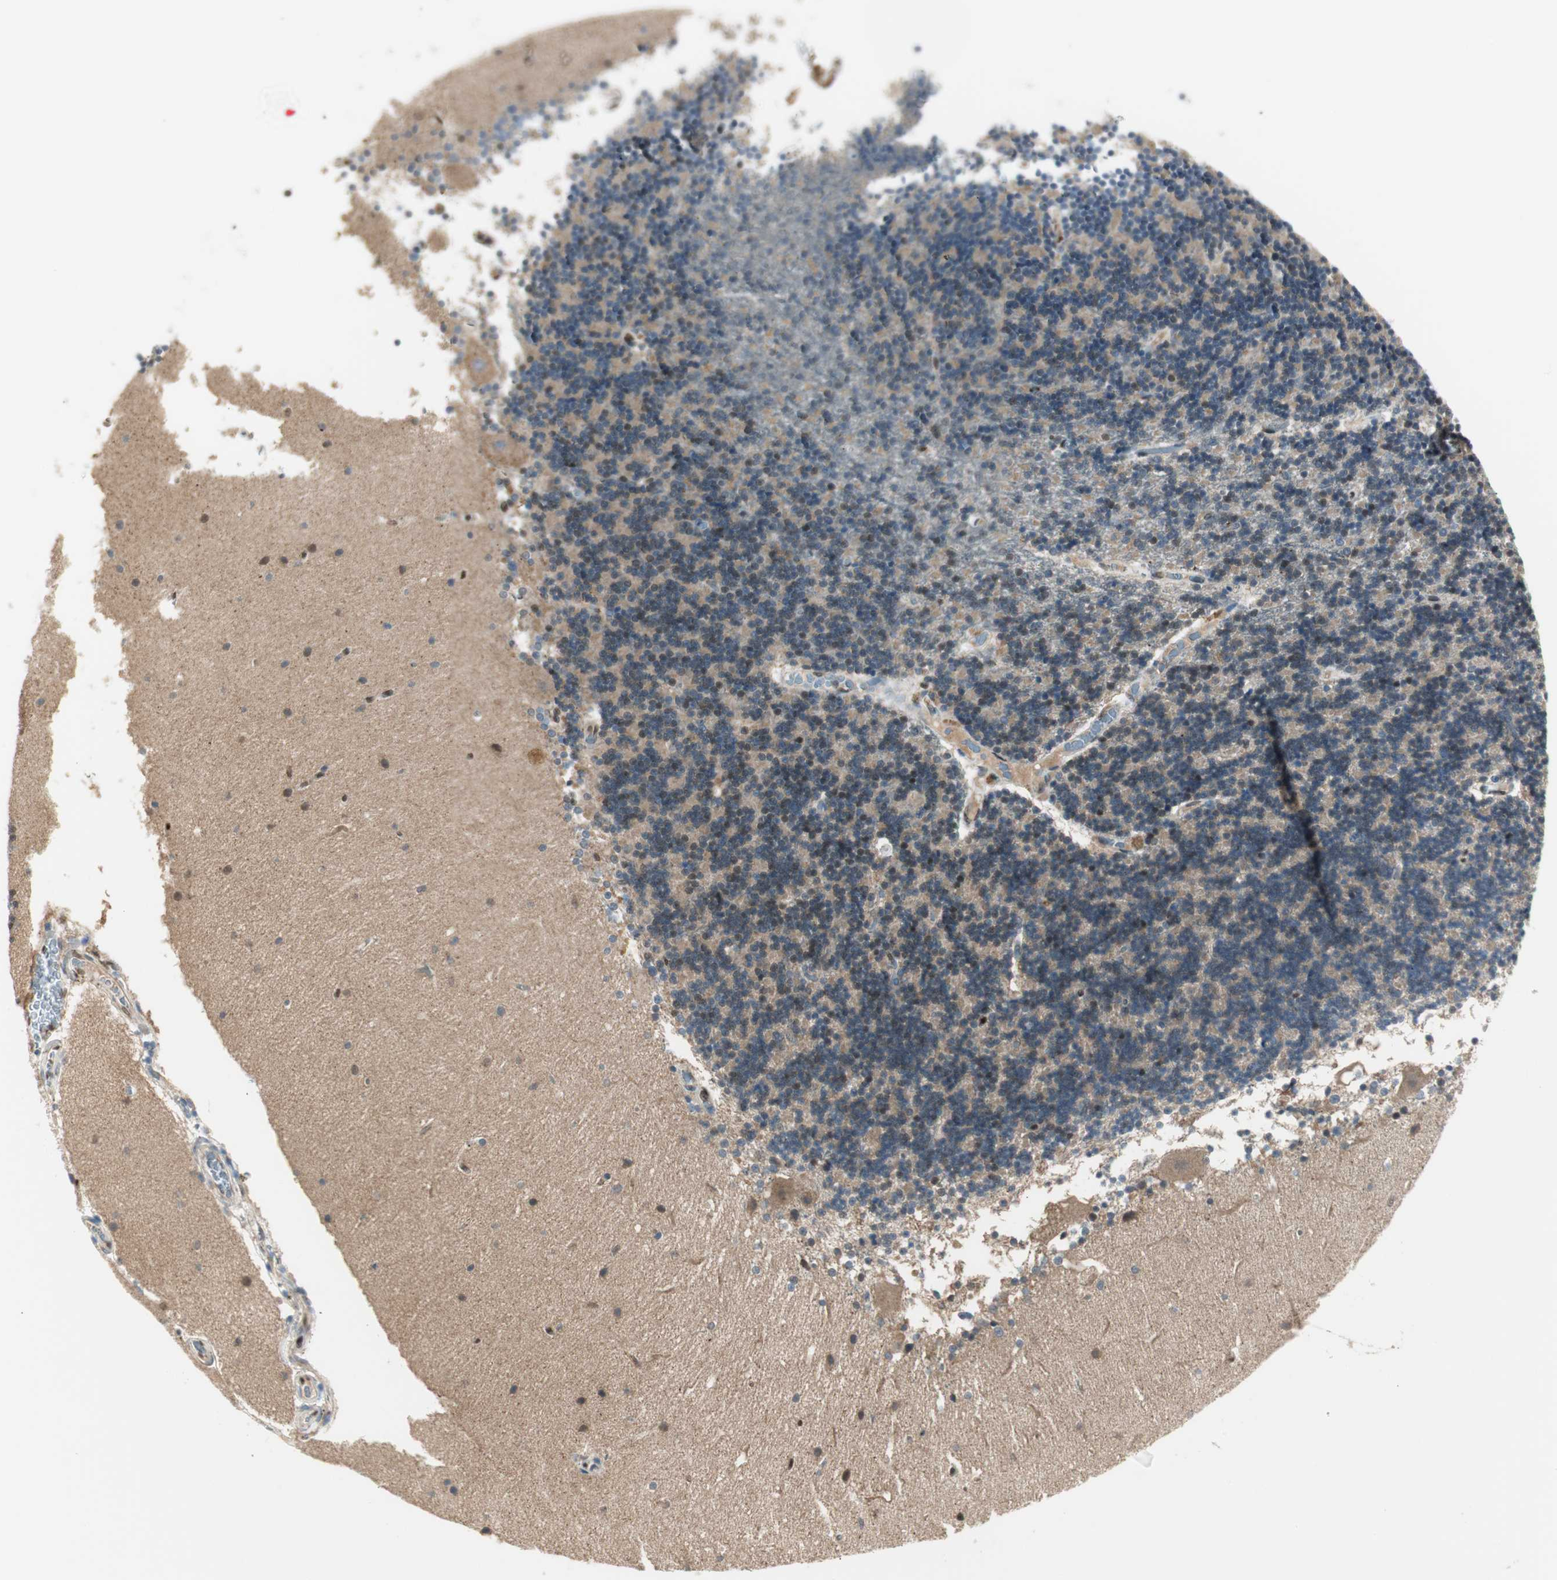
{"staining": {"intensity": "moderate", "quantity": "25%-75%", "location": "nuclear"}, "tissue": "cerebellum", "cell_type": "Cells in granular layer", "image_type": "normal", "snomed": [{"axis": "morphology", "description": "Normal tissue, NOS"}, {"axis": "topography", "description": "Cerebellum"}], "caption": "A brown stain shows moderate nuclear staining of a protein in cells in granular layer of normal cerebellum.", "gene": "LTA4H", "patient": {"sex": "female", "age": 54}}